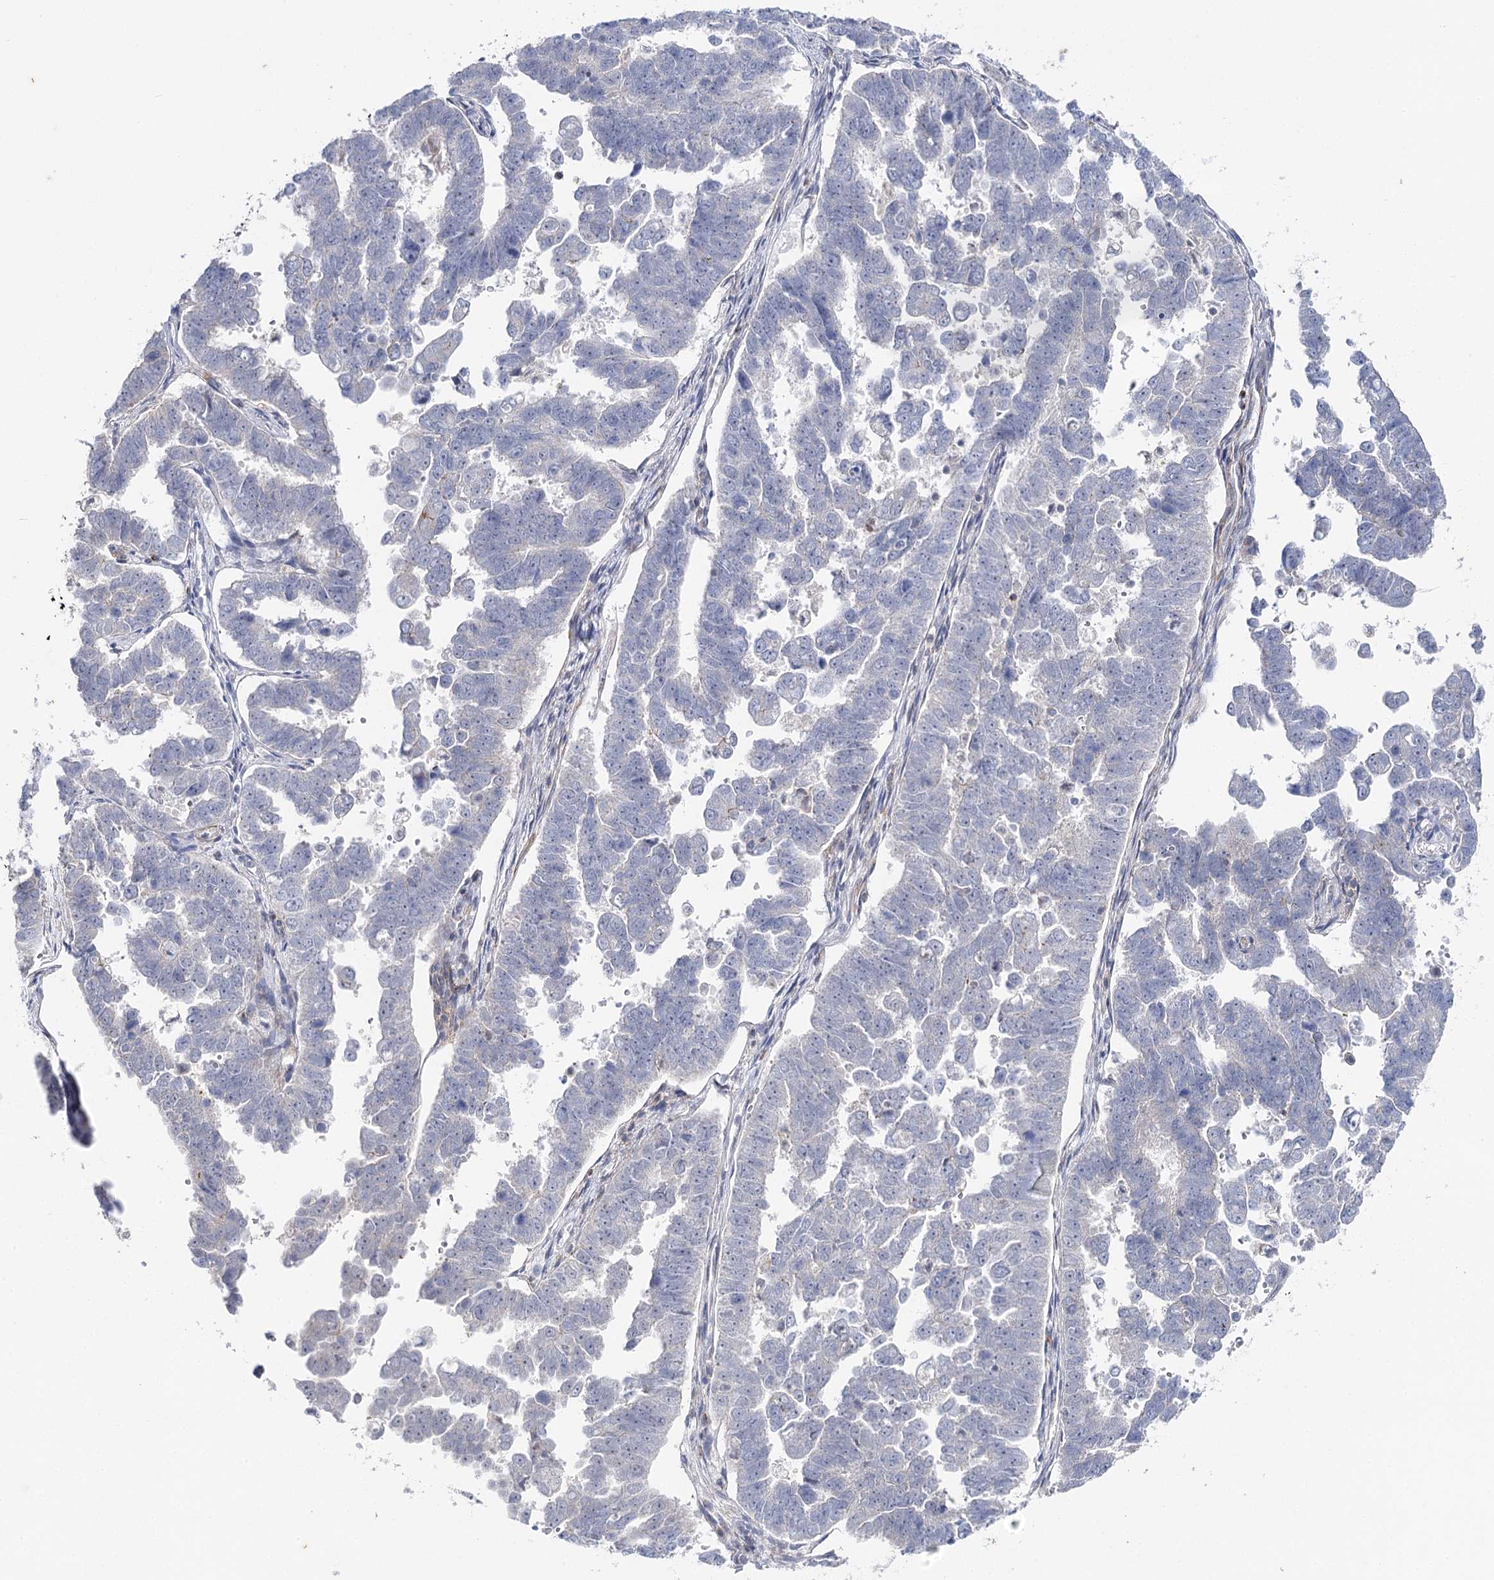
{"staining": {"intensity": "negative", "quantity": "none", "location": "none"}, "tissue": "endometrial cancer", "cell_type": "Tumor cells", "image_type": "cancer", "snomed": [{"axis": "morphology", "description": "Adenocarcinoma, NOS"}, {"axis": "topography", "description": "Endometrium"}], "caption": "Tumor cells are negative for protein expression in human endometrial cancer (adenocarcinoma).", "gene": "AGXT2", "patient": {"sex": "female", "age": 75}}